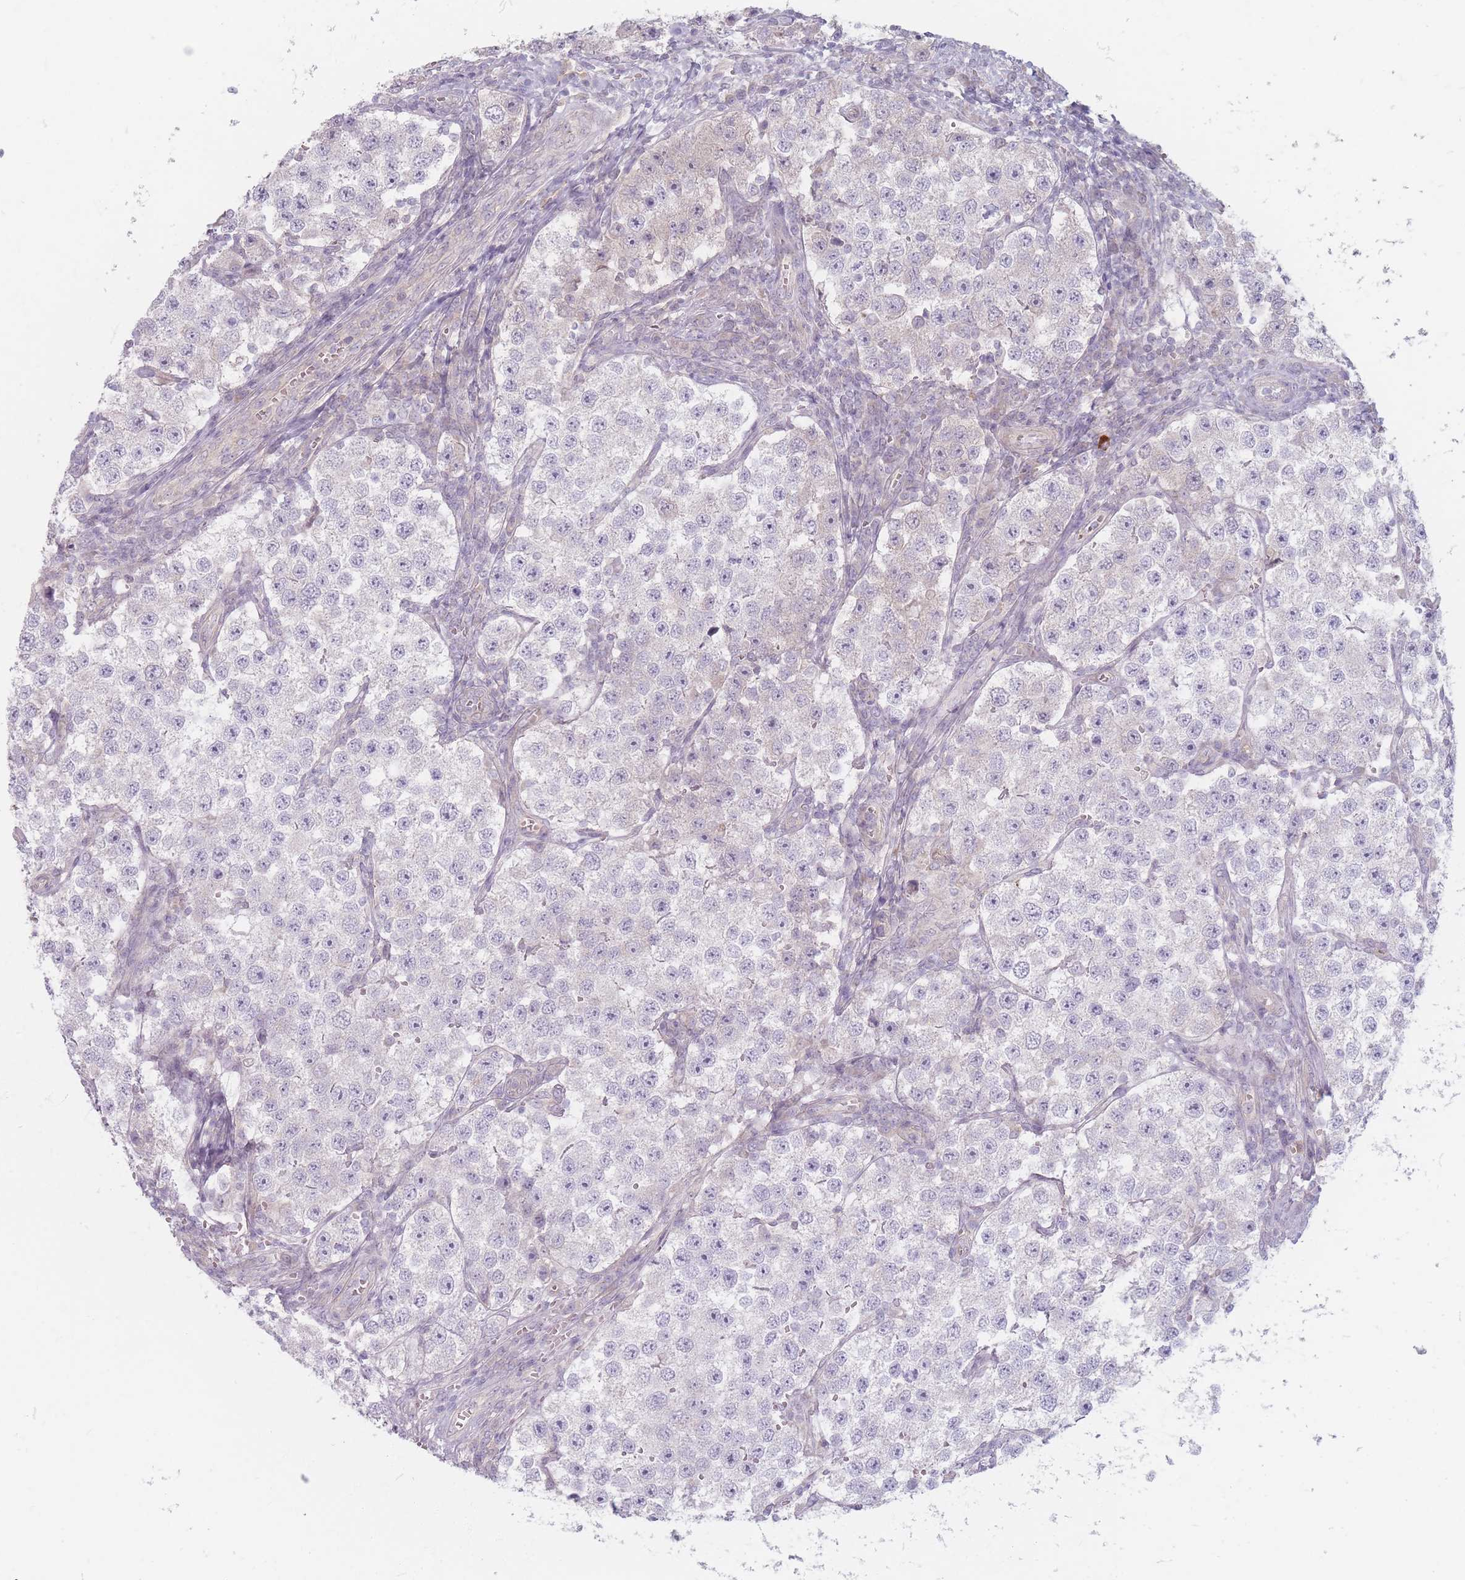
{"staining": {"intensity": "negative", "quantity": "none", "location": "none"}, "tissue": "testis cancer", "cell_type": "Tumor cells", "image_type": "cancer", "snomed": [{"axis": "morphology", "description": "Seminoma, NOS"}, {"axis": "topography", "description": "Testis"}], "caption": "Protein analysis of seminoma (testis) shows no significant staining in tumor cells. (Brightfield microscopy of DAB (3,3'-diaminobenzidine) IHC at high magnification).", "gene": "CHCHD7", "patient": {"sex": "male", "age": 37}}